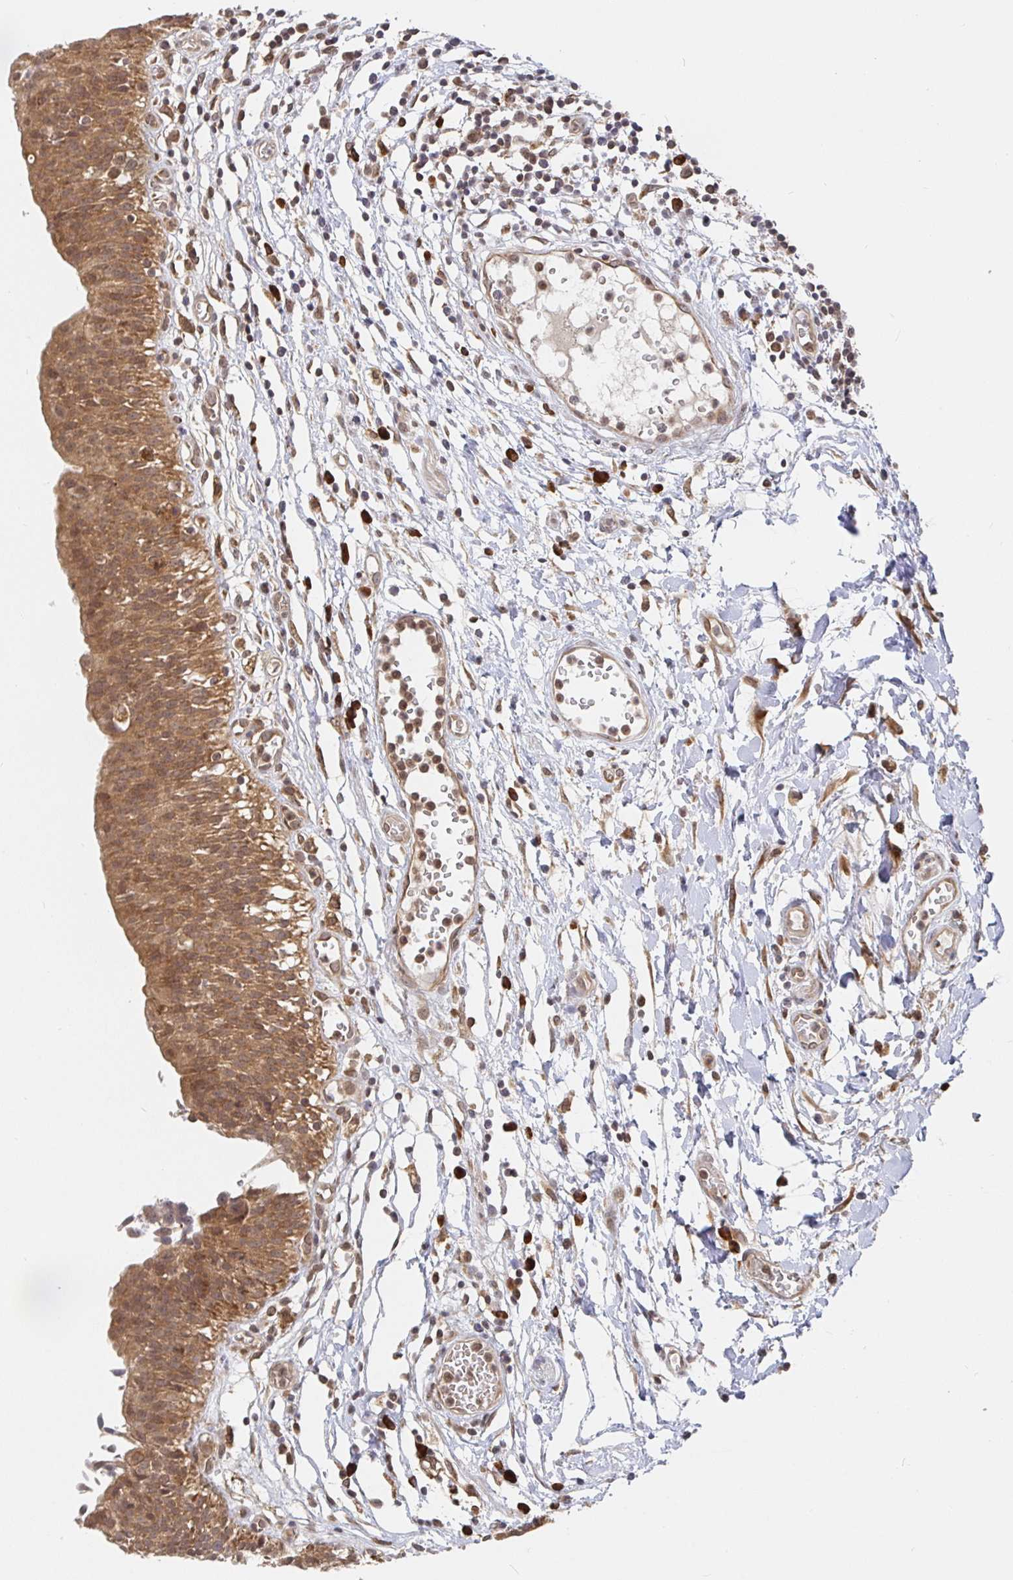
{"staining": {"intensity": "moderate", "quantity": ">75%", "location": "cytoplasmic/membranous,nuclear"}, "tissue": "urinary bladder", "cell_type": "Urothelial cells", "image_type": "normal", "snomed": [{"axis": "morphology", "description": "Normal tissue, NOS"}, {"axis": "topography", "description": "Urinary bladder"}], "caption": "Immunohistochemical staining of benign human urinary bladder reveals >75% levels of moderate cytoplasmic/membranous,nuclear protein staining in approximately >75% of urothelial cells. (brown staining indicates protein expression, while blue staining denotes nuclei).", "gene": "ALG1L2", "patient": {"sex": "male", "age": 64}}